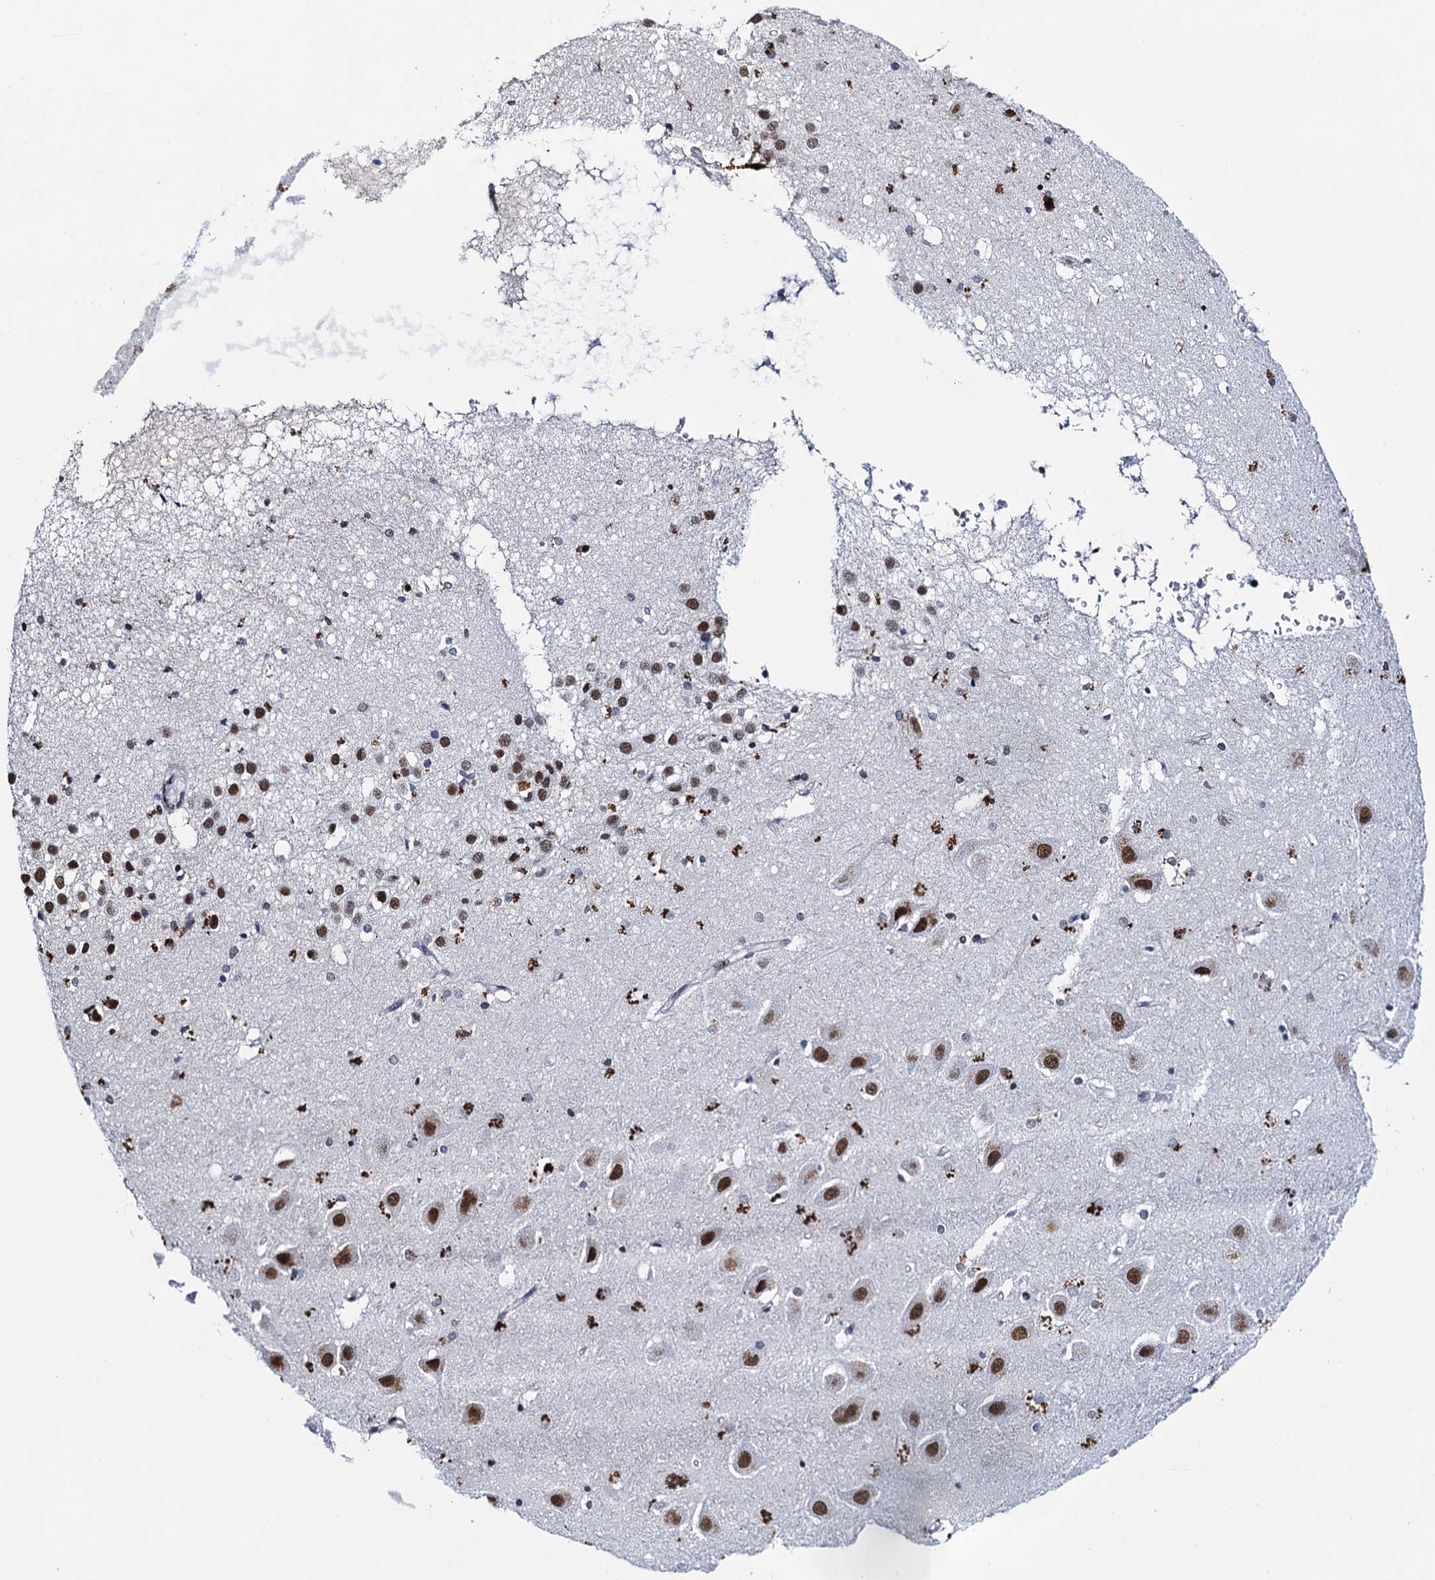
{"staining": {"intensity": "moderate", "quantity": "<25%", "location": "nuclear"}, "tissue": "hippocampus", "cell_type": "Glial cells", "image_type": "normal", "snomed": [{"axis": "morphology", "description": "Normal tissue, NOS"}, {"axis": "topography", "description": "Hippocampus"}], "caption": "Protein analysis of normal hippocampus demonstrates moderate nuclear expression in about <25% of glial cells.", "gene": "HNRNPUL2", "patient": {"sex": "female", "age": 52}}